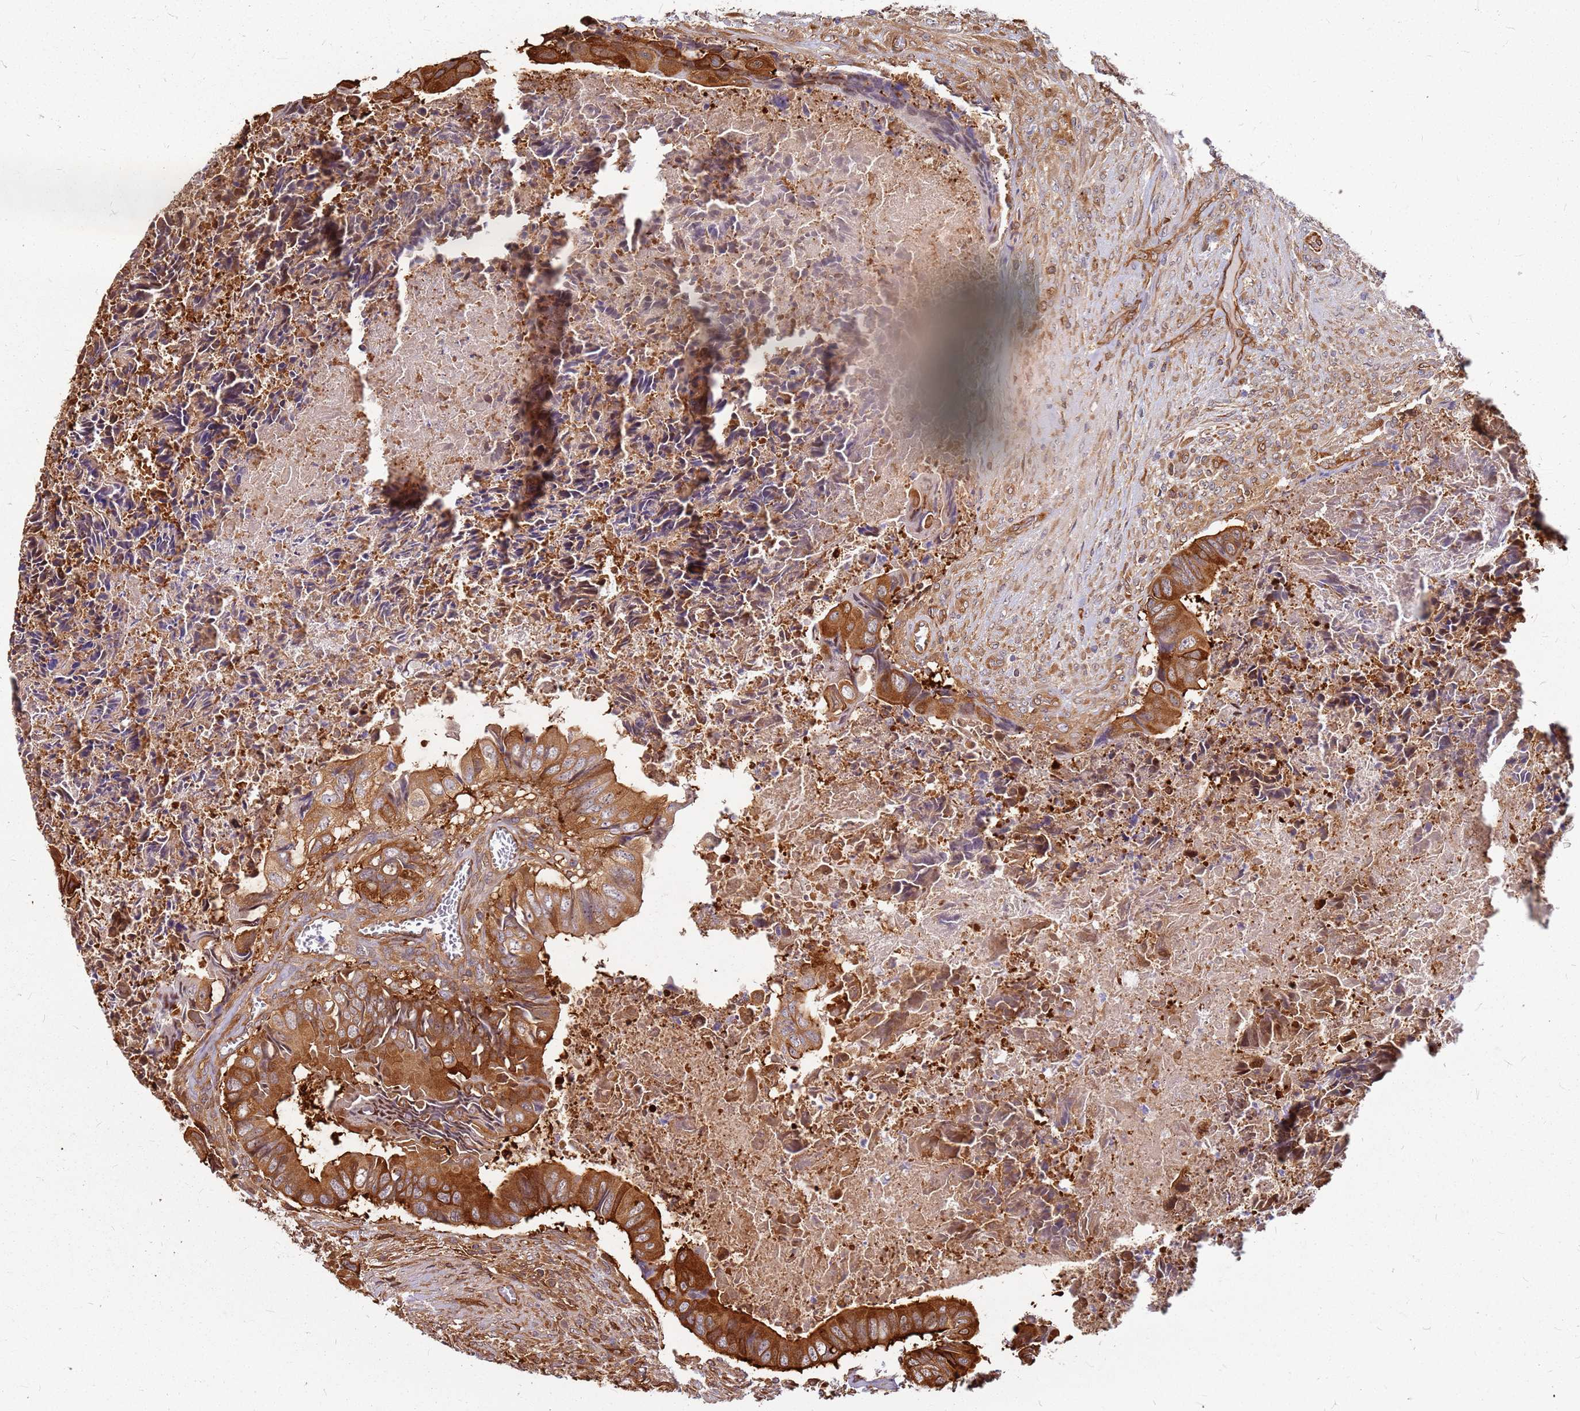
{"staining": {"intensity": "strong", "quantity": ">75%", "location": "cytoplasmic/membranous"}, "tissue": "colorectal cancer", "cell_type": "Tumor cells", "image_type": "cancer", "snomed": [{"axis": "morphology", "description": "Adenocarcinoma, NOS"}, {"axis": "topography", "description": "Rectum"}], "caption": "Colorectal adenocarcinoma was stained to show a protein in brown. There is high levels of strong cytoplasmic/membranous staining in about >75% of tumor cells.", "gene": "HDX", "patient": {"sex": "female", "age": 78}}